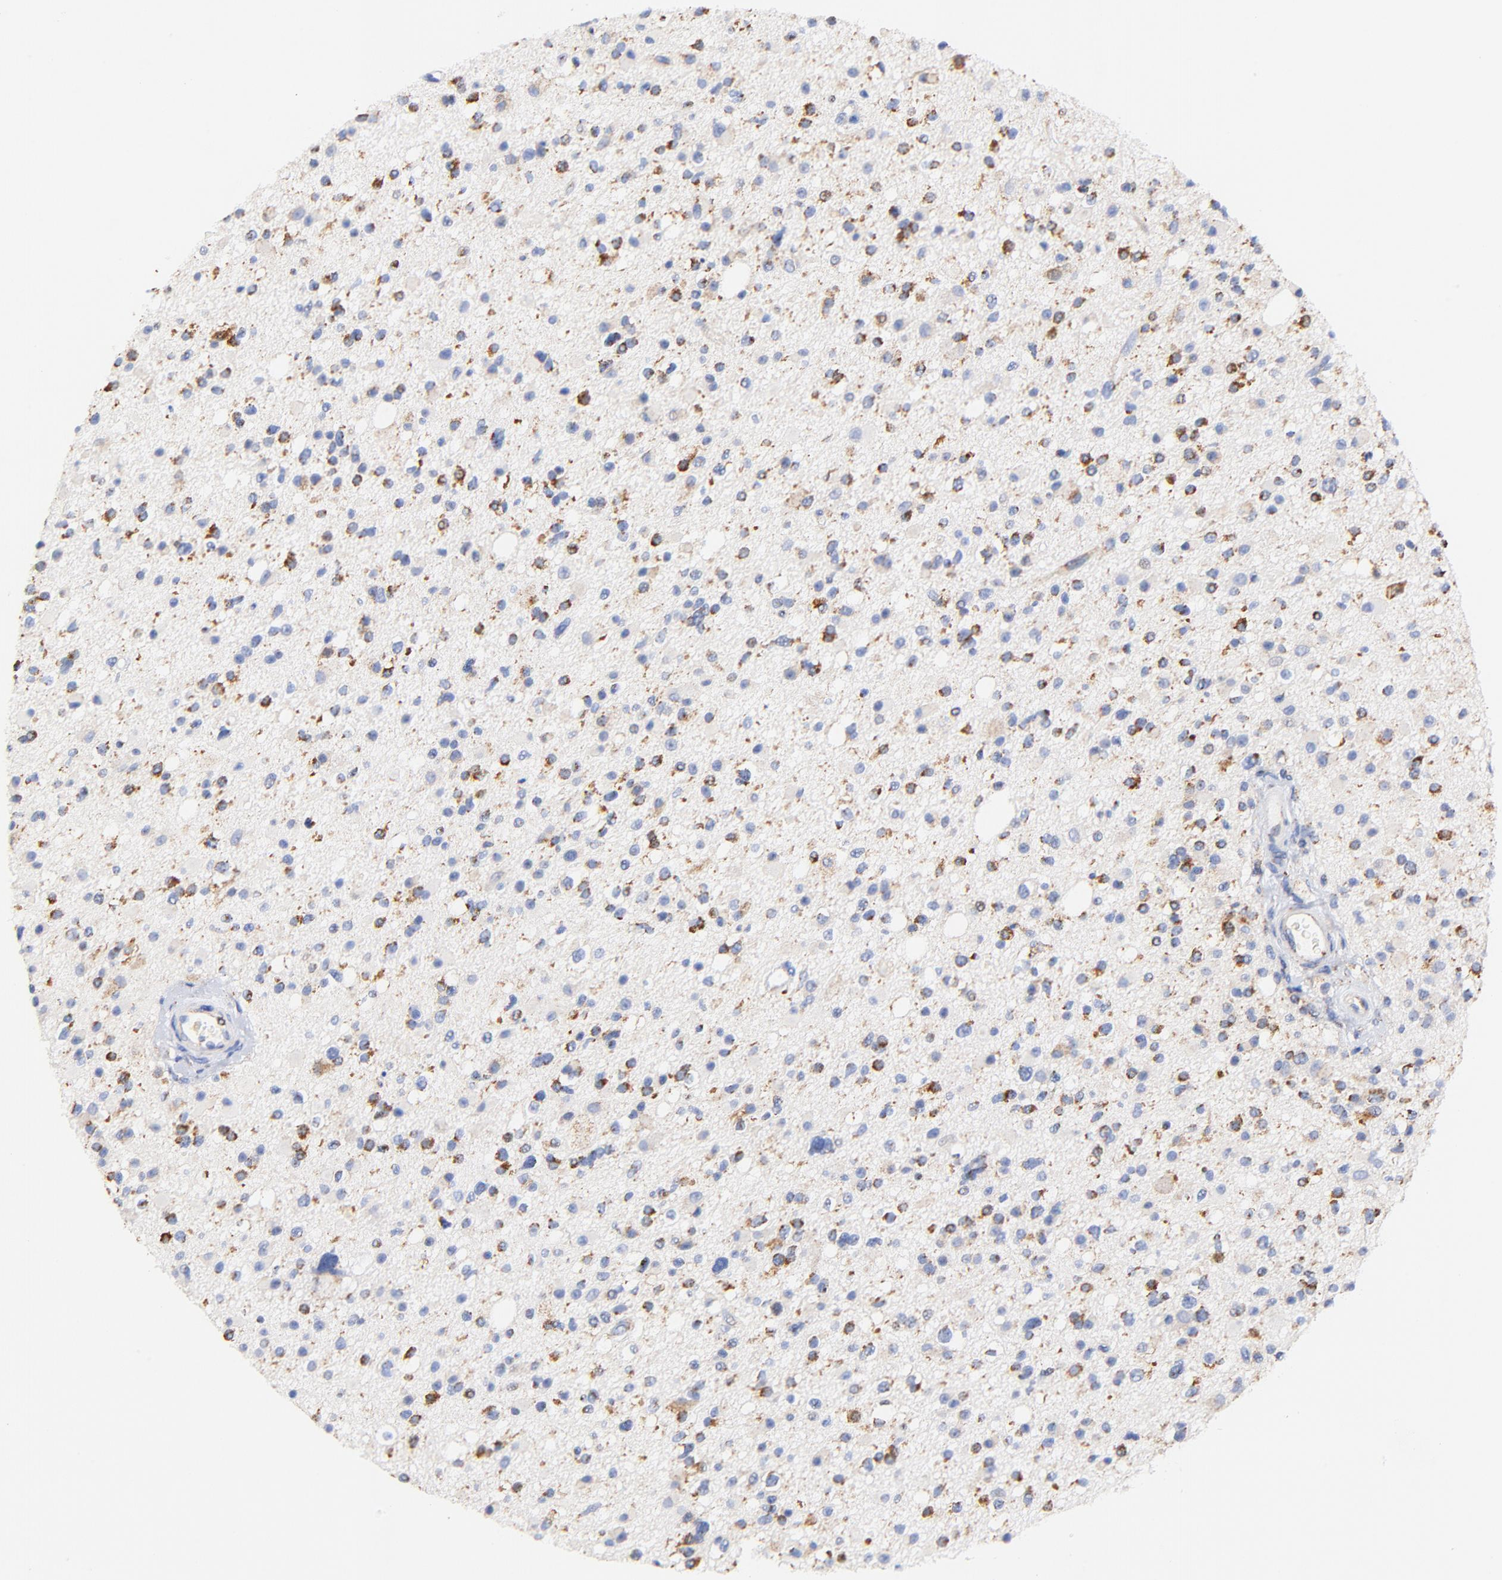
{"staining": {"intensity": "moderate", "quantity": "25%-75%", "location": "cytoplasmic/membranous"}, "tissue": "glioma", "cell_type": "Tumor cells", "image_type": "cancer", "snomed": [{"axis": "morphology", "description": "Glioma, malignant, High grade"}, {"axis": "topography", "description": "Brain"}], "caption": "Glioma stained with a brown dye reveals moderate cytoplasmic/membranous positive expression in about 25%-75% of tumor cells.", "gene": "ATP5F1D", "patient": {"sex": "male", "age": 33}}